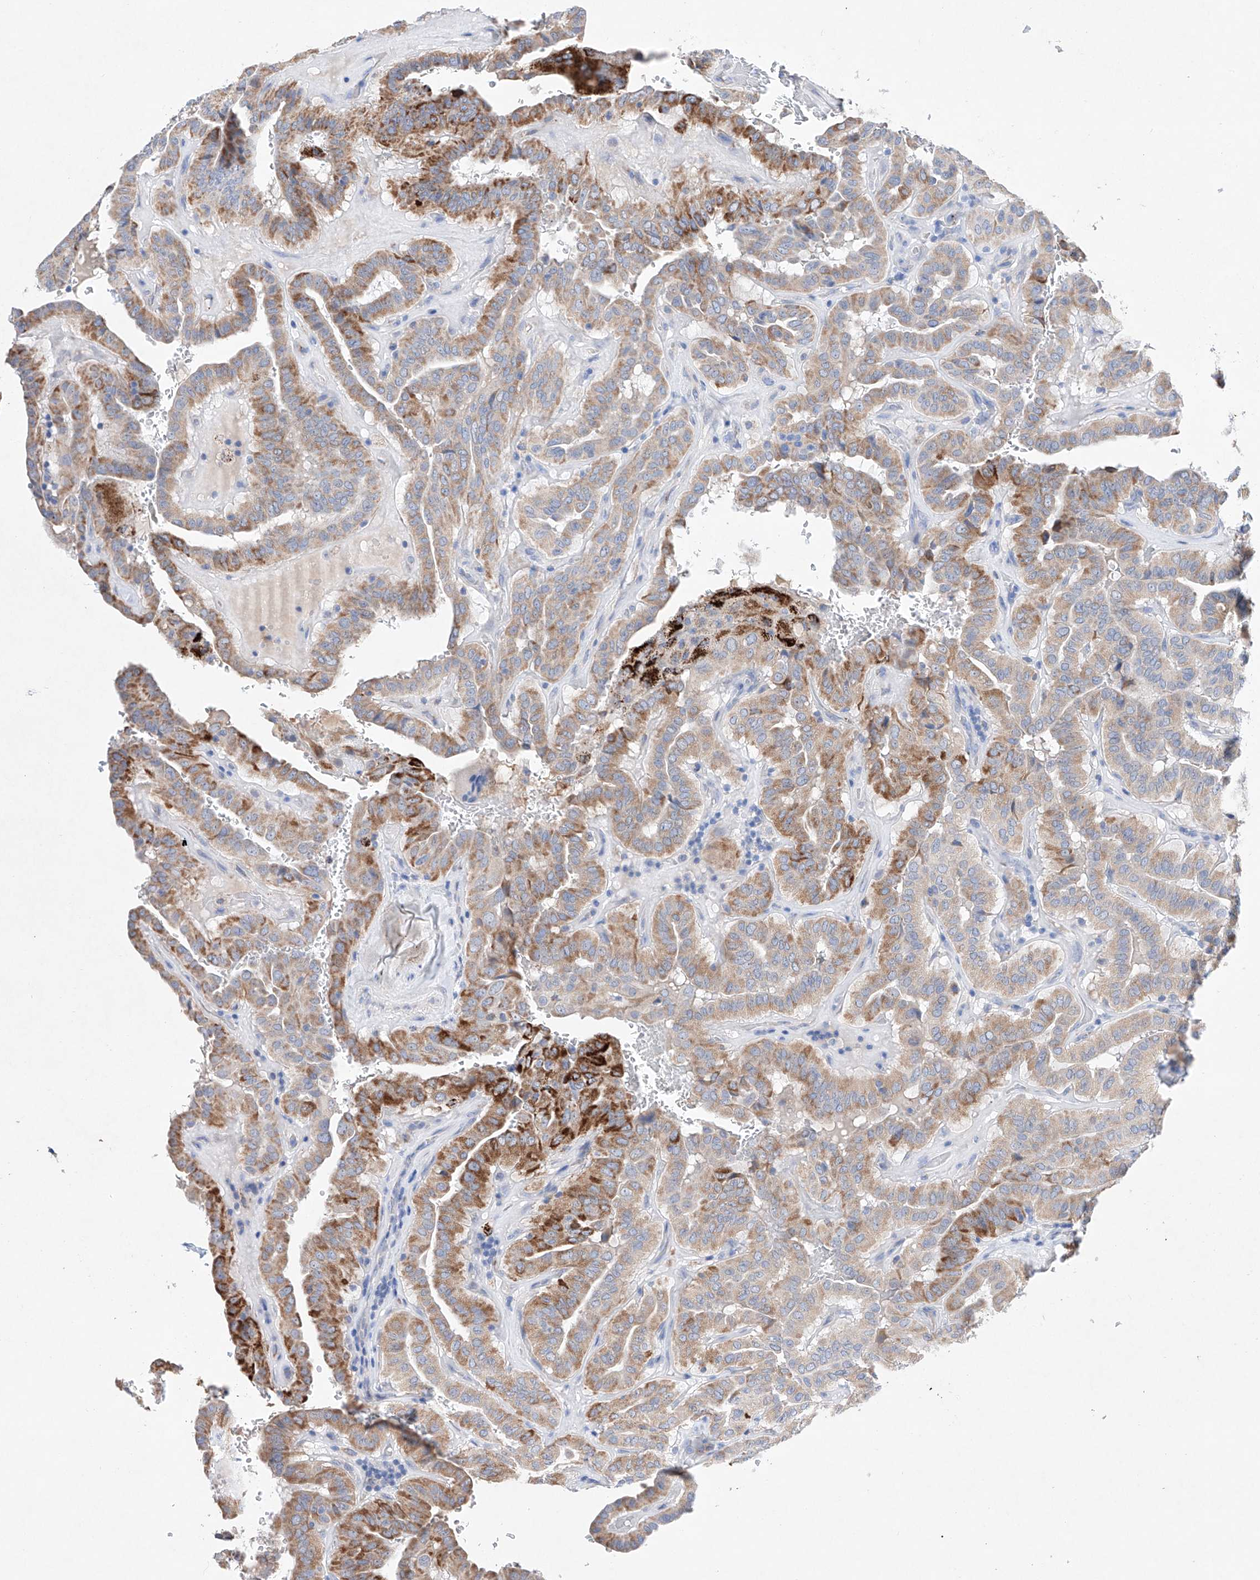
{"staining": {"intensity": "moderate", "quantity": ">75%", "location": "cytoplasmic/membranous"}, "tissue": "thyroid cancer", "cell_type": "Tumor cells", "image_type": "cancer", "snomed": [{"axis": "morphology", "description": "Papillary adenocarcinoma, NOS"}, {"axis": "topography", "description": "Thyroid gland"}], "caption": "DAB immunohistochemical staining of papillary adenocarcinoma (thyroid) exhibits moderate cytoplasmic/membranous protein expression in about >75% of tumor cells.", "gene": "NRROS", "patient": {"sex": "male", "age": 77}}